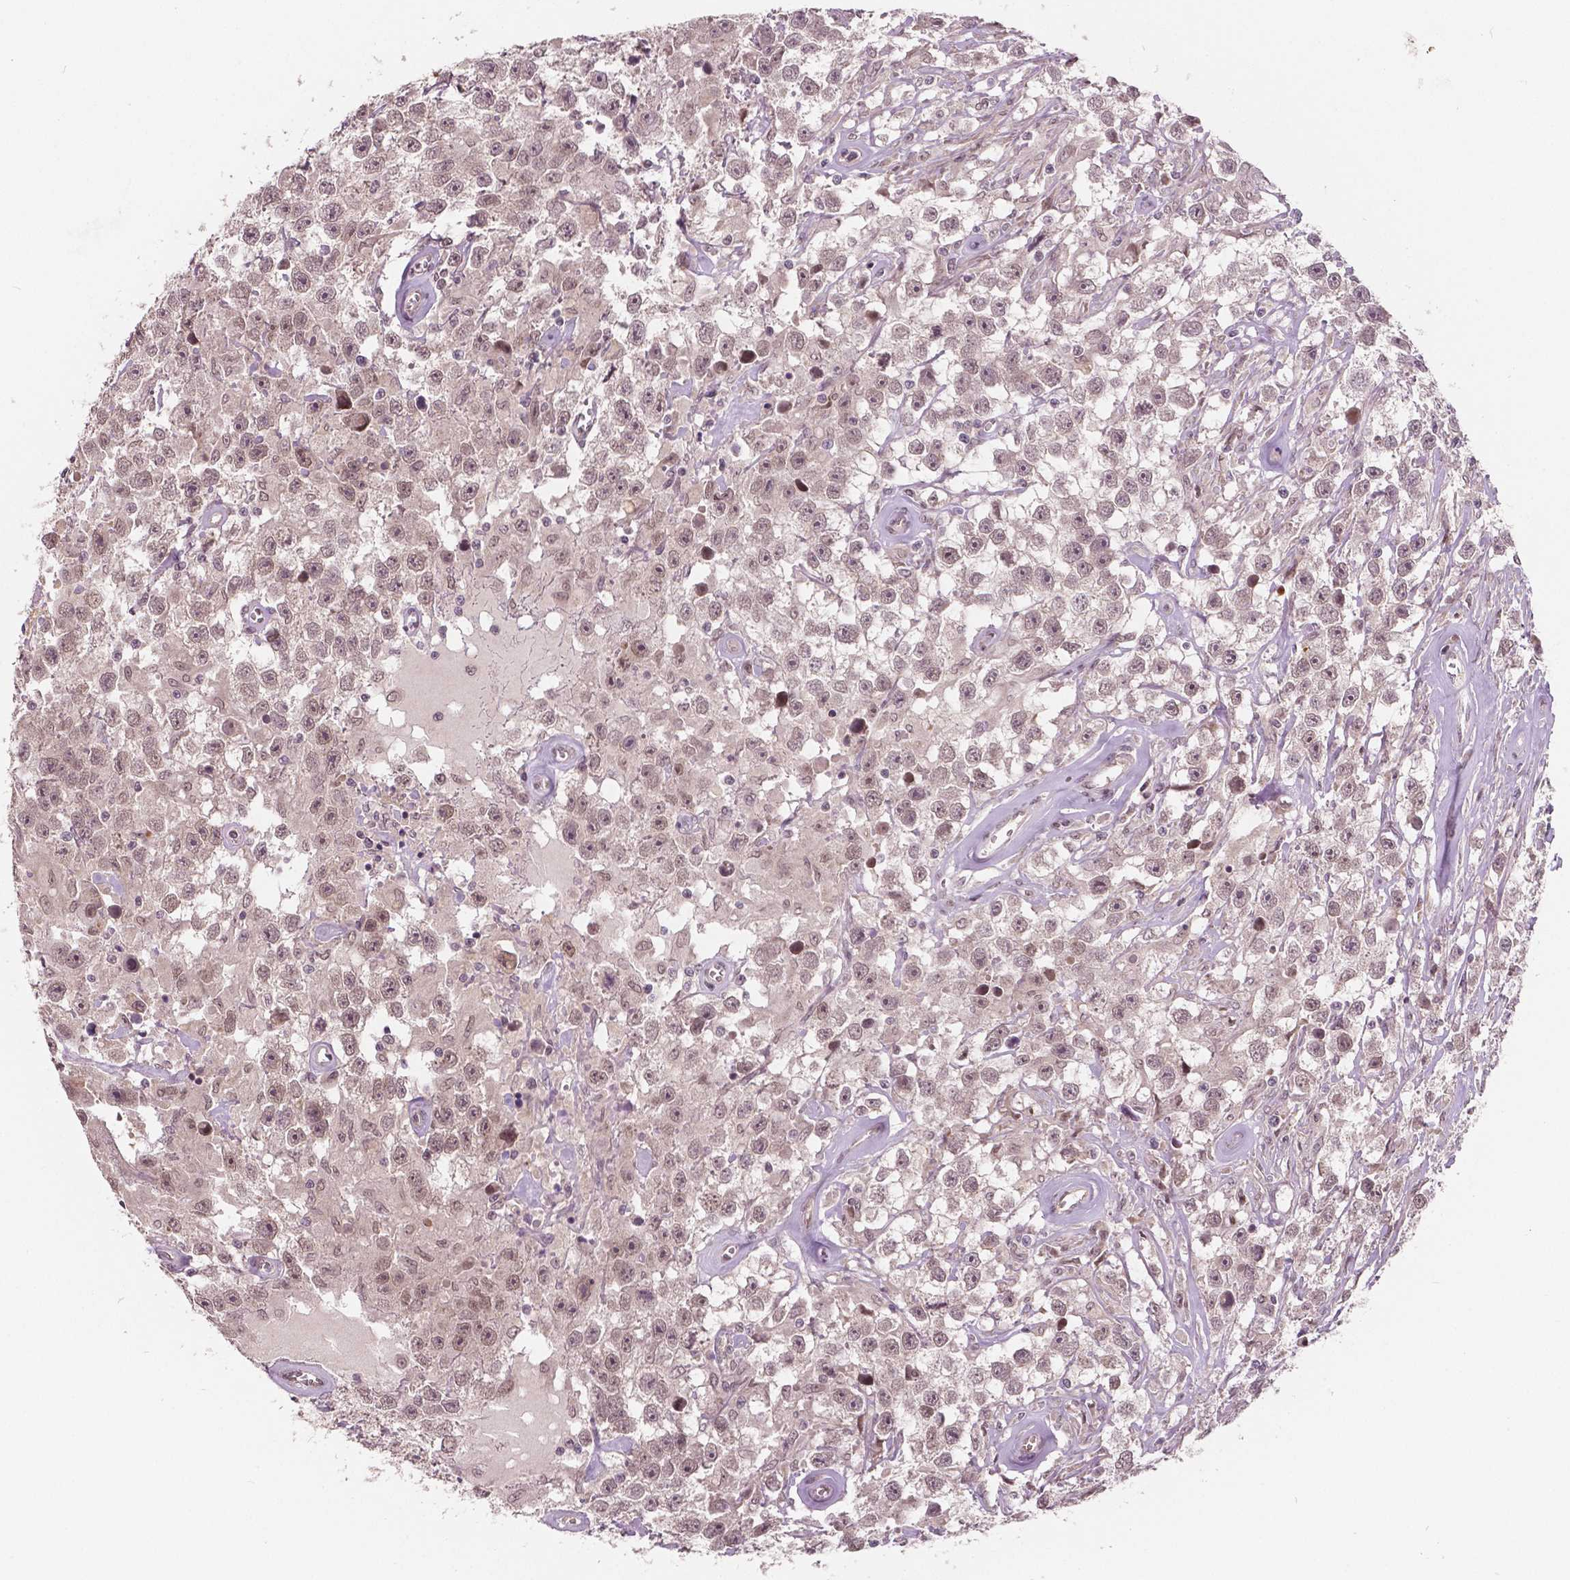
{"staining": {"intensity": "negative", "quantity": "none", "location": "none"}, "tissue": "testis cancer", "cell_type": "Tumor cells", "image_type": "cancer", "snomed": [{"axis": "morphology", "description": "Seminoma, NOS"}, {"axis": "topography", "description": "Testis"}], "caption": "High magnification brightfield microscopy of seminoma (testis) stained with DAB (brown) and counterstained with hematoxylin (blue): tumor cells show no significant staining. (Stains: DAB IHC with hematoxylin counter stain, Microscopy: brightfield microscopy at high magnification).", "gene": "HMBOX1", "patient": {"sex": "male", "age": 43}}